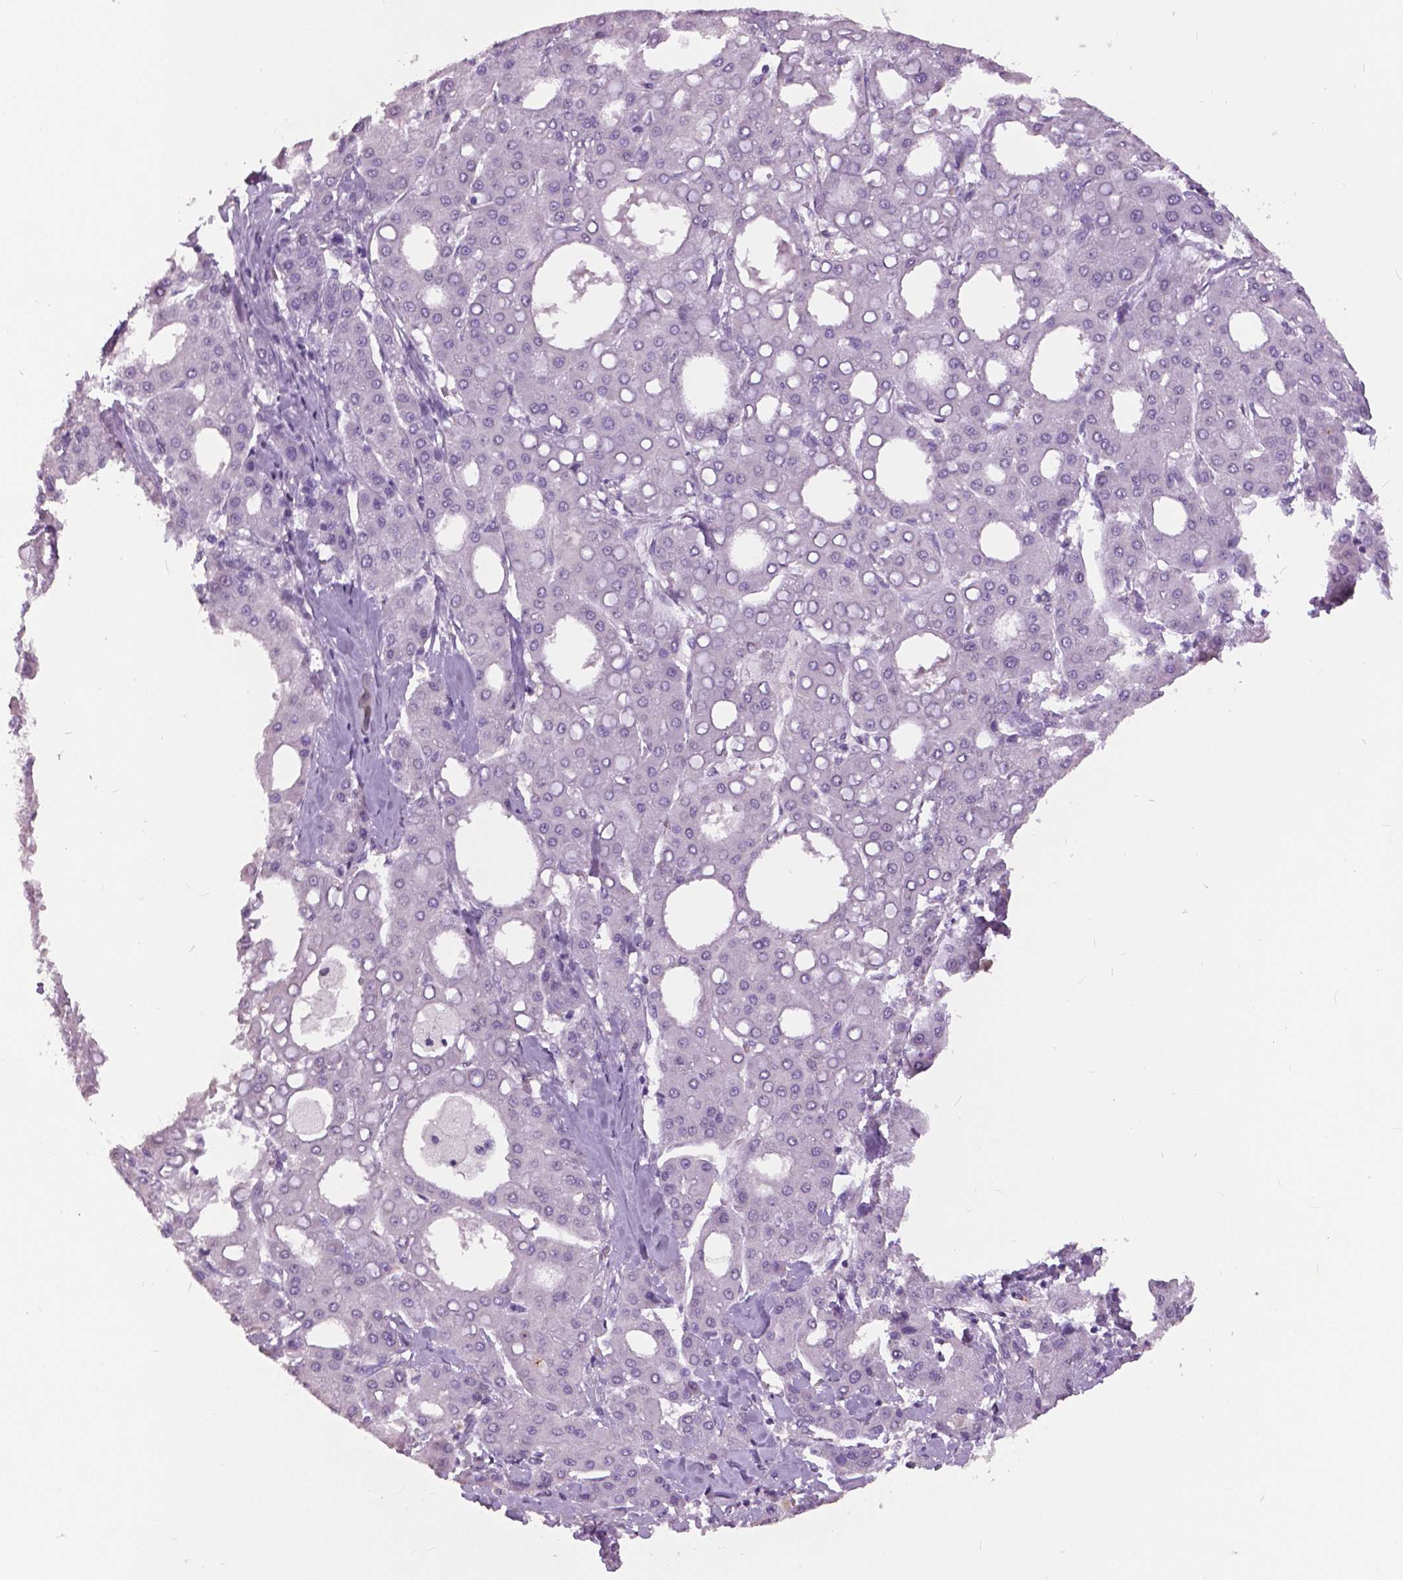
{"staining": {"intensity": "negative", "quantity": "none", "location": "none"}, "tissue": "liver cancer", "cell_type": "Tumor cells", "image_type": "cancer", "snomed": [{"axis": "morphology", "description": "Carcinoma, Hepatocellular, NOS"}, {"axis": "topography", "description": "Liver"}], "caption": "Liver cancer (hepatocellular carcinoma) stained for a protein using immunohistochemistry shows no expression tumor cells.", "gene": "GRIN2A", "patient": {"sex": "male", "age": 65}}